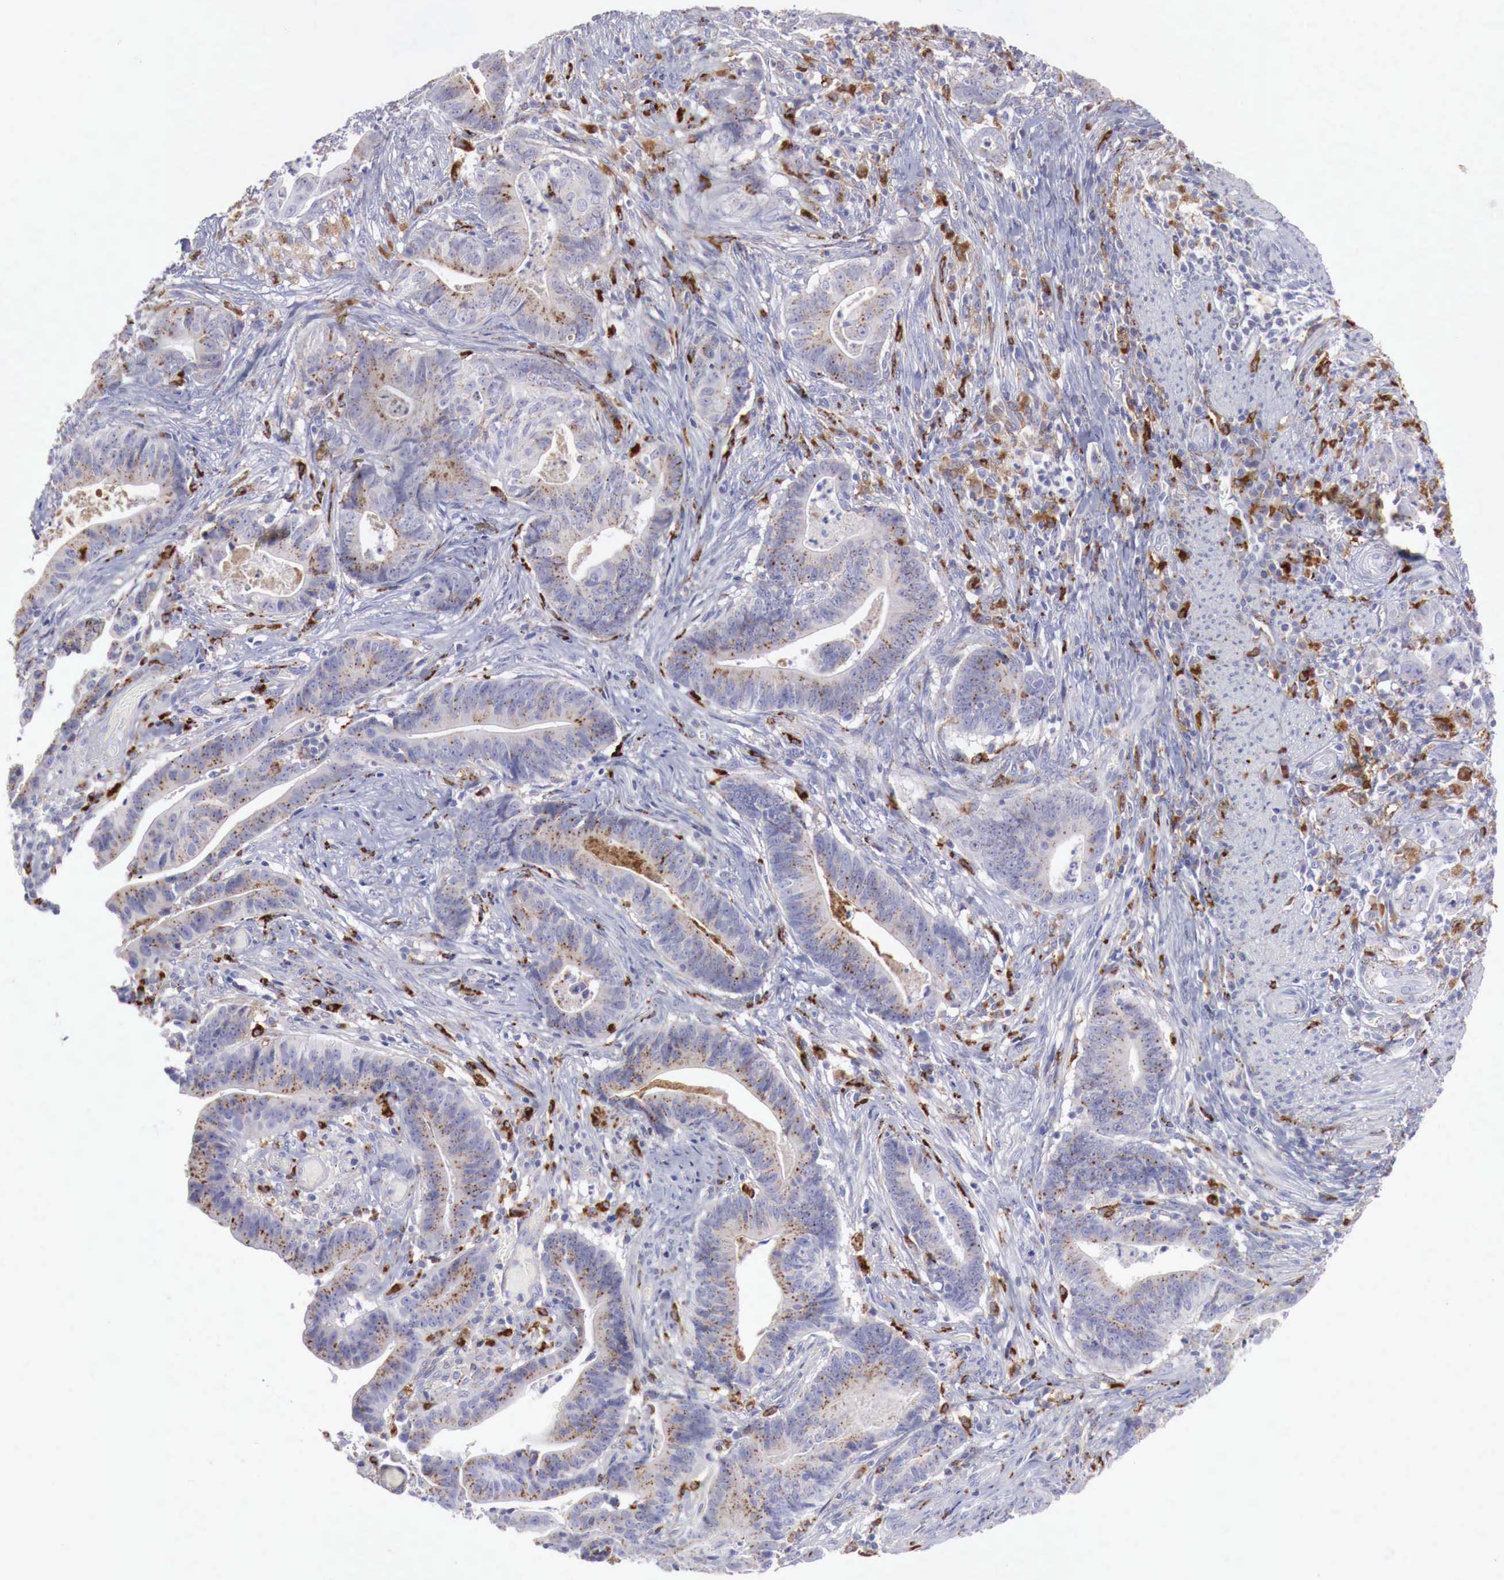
{"staining": {"intensity": "weak", "quantity": "25%-75%", "location": "cytoplasmic/membranous"}, "tissue": "stomach cancer", "cell_type": "Tumor cells", "image_type": "cancer", "snomed": [{"axis": "morphology", "description": "Adenocarcinoma, NOS"}, {"axis": "topography", "description": "Stomach, lower"}], "caption": "A low amount of weak cytoplasmic/membranous staining is present in approximately 25%-75% of tumor cells in adenocarcinoma (stomach) tissue. (DAB = brown stain, brightfield microscopy at high magnification).", "gene": "GLA", "patient": {"sex": "female", "age": 86}}